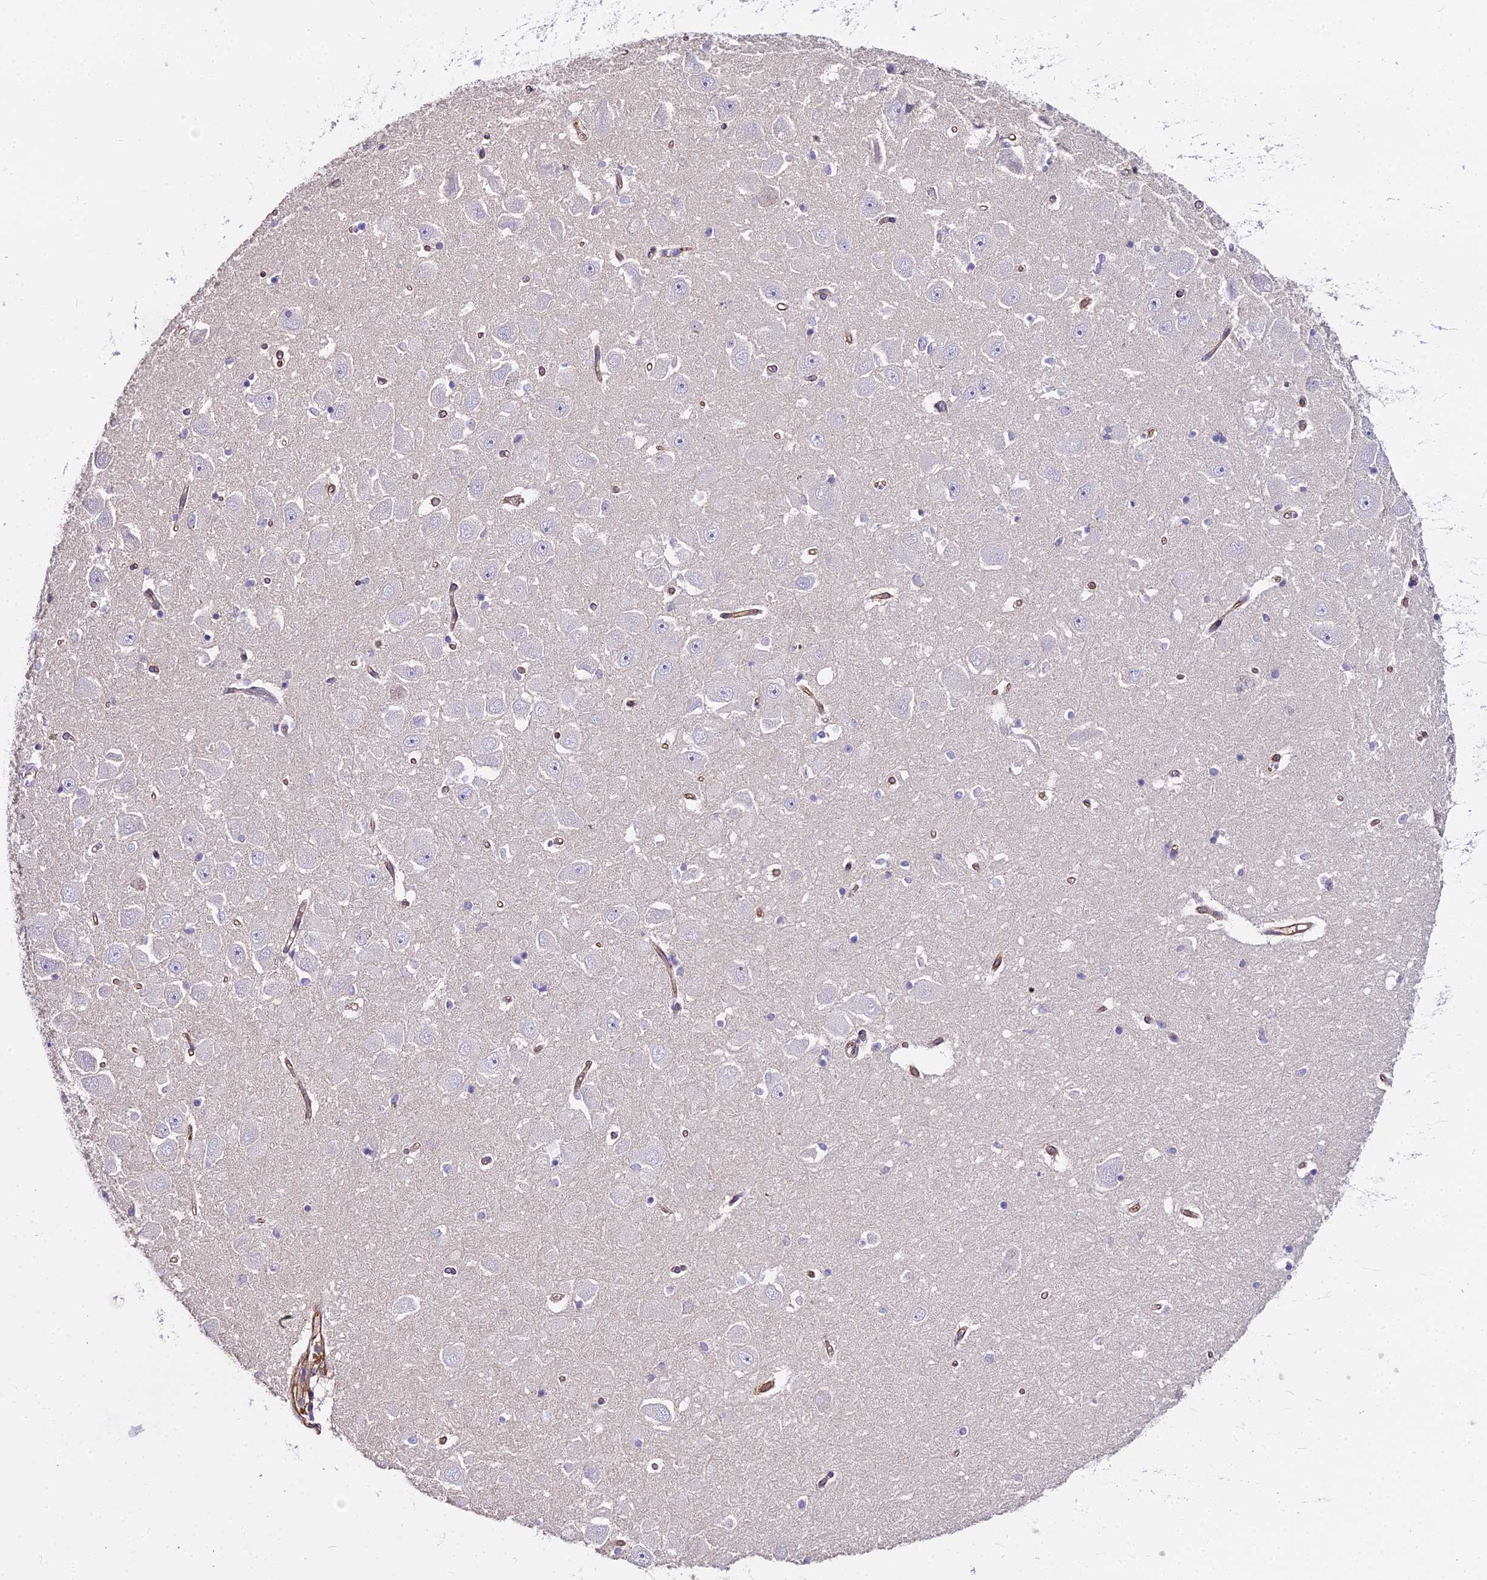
{"staining": {"intensity": "negative", "quantity": "none", "location": "none"}, "tissue": "hippocampus", "cell_type": "Glial cells", "image_type": "normal", "snomed": [{"axis": "morphology", "description": "Normal tissue, NOS"}, {"axis": "topography", "description": "Hippocampus"}], "caption": "The image exhibits no staining of glial cells in benign hippocampus.", "gene": "GLYAT", "patient": {"sex": "male", "age": 45}}